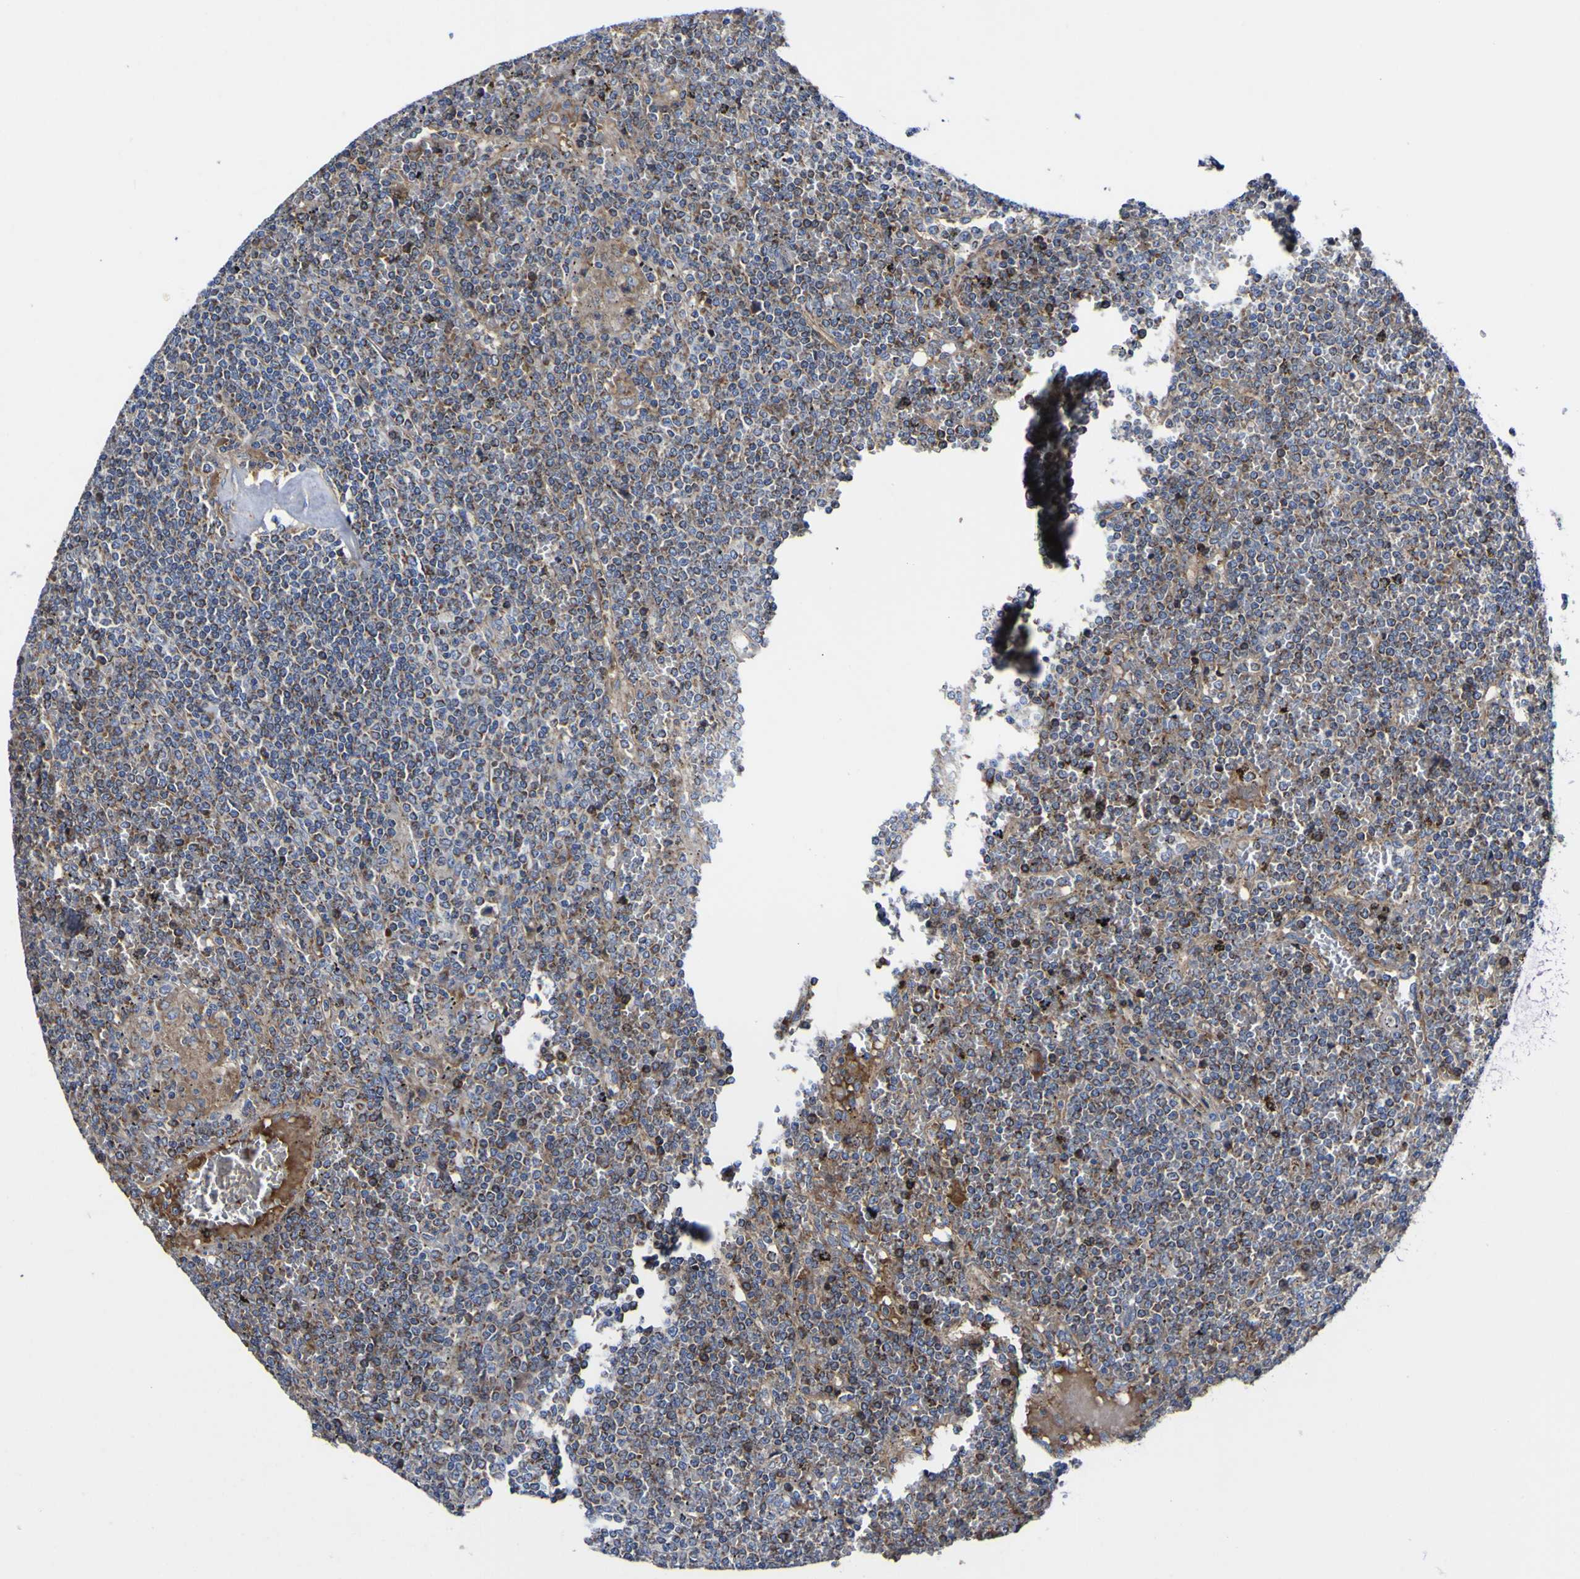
{"staining": {"intensity": "moderate", "quantity": "<25%", "location": "cytoplasmic/membranous"}, "tissue": "lymphoma", "cell_type": "Tumor cells", "image_type": "cancer", "snomed": [{"axis": "morphology", "description": "Malignant lymphoma, non-Hodgkin's type, Low grade"}, {"axis": "topography", "description": "Spleen"}], "caption": "DAB (3,3'-diaminobenzidine) immunohistochemical staining of human lymphoma displays moderate cytoplasmic/membranous protein staining in approximately <25% of tumor cells. (Brightfield microscopy of DAB IHC at high magnification).", "gene": "CCDC90B", "patient": {"sex": "female", "age": 19}}